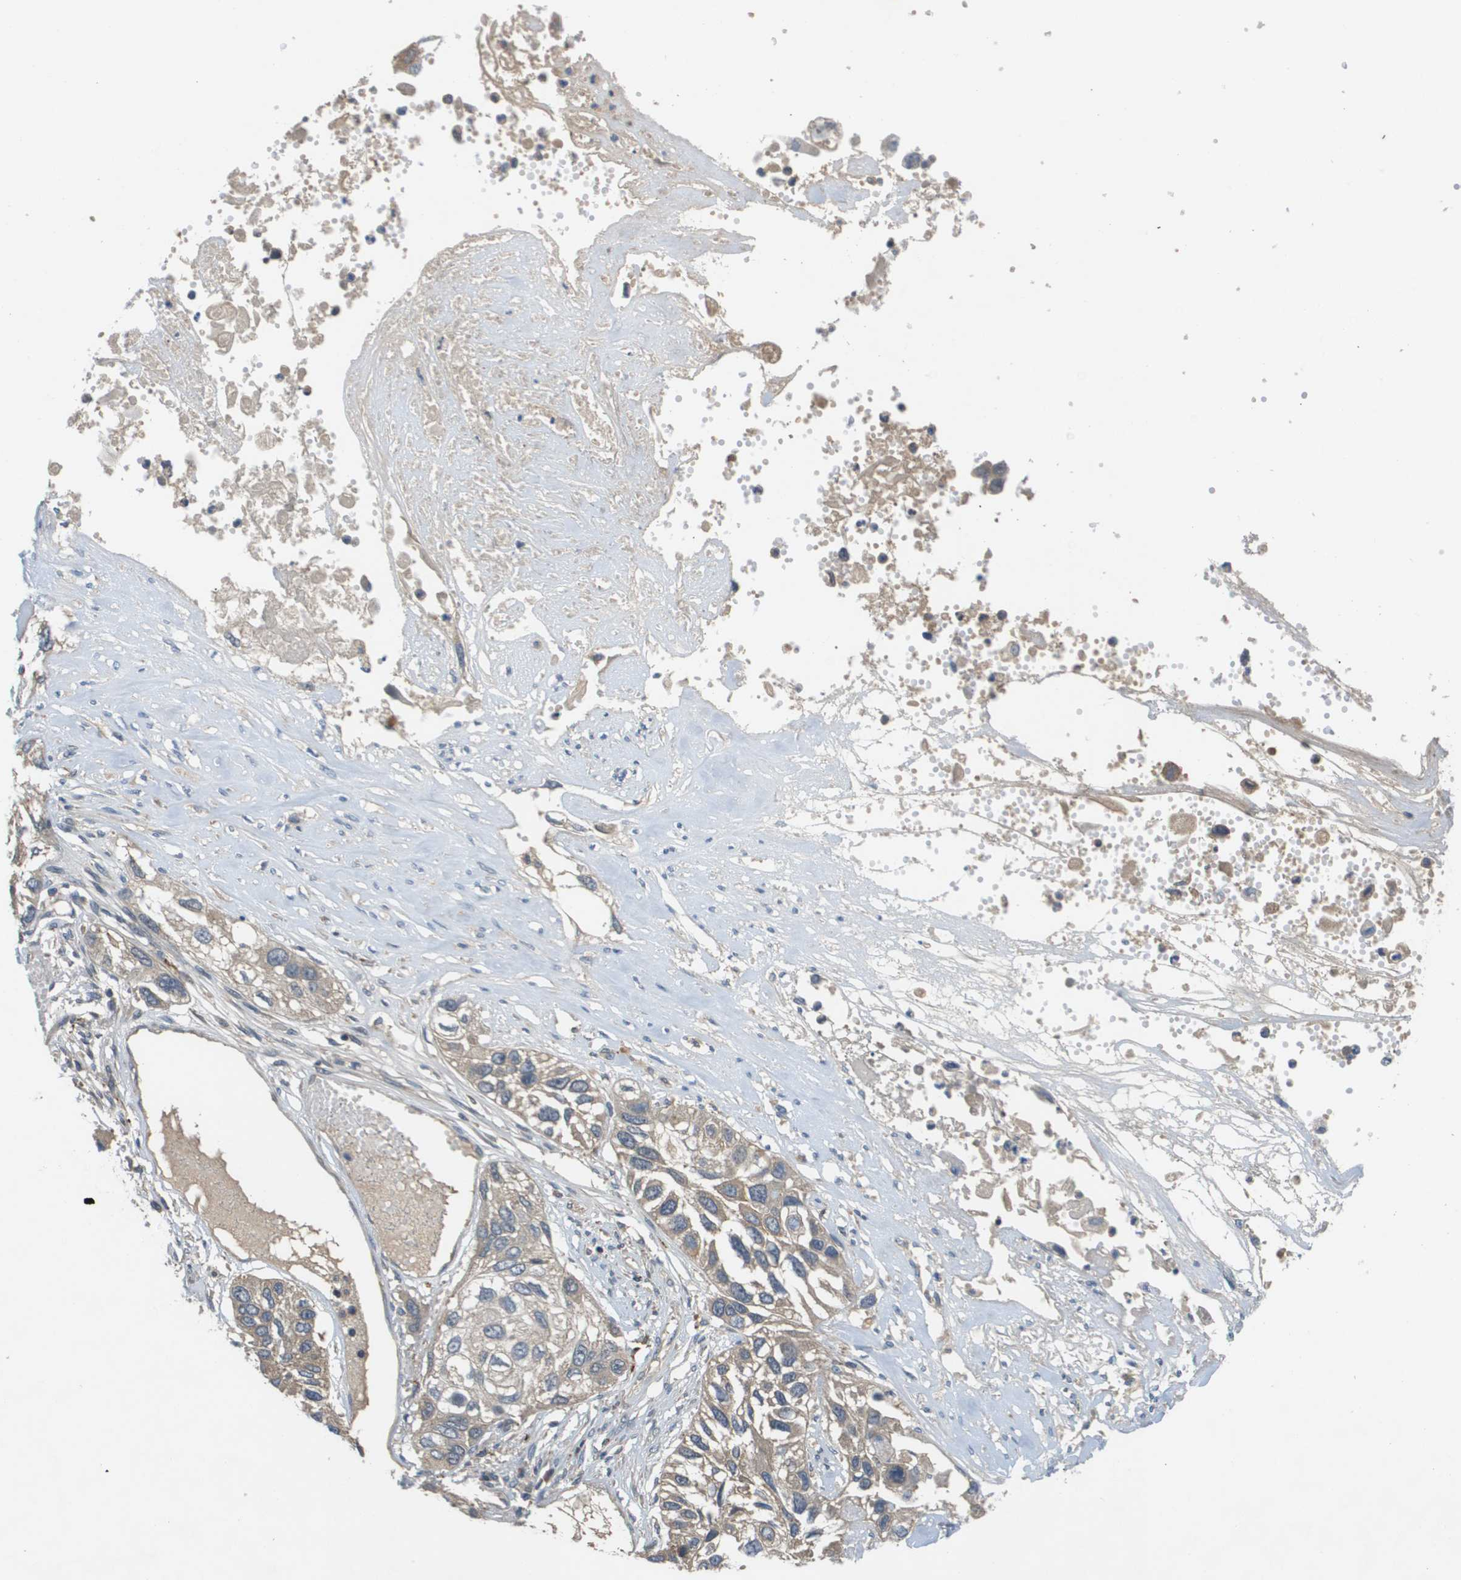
{"staining": {"intensity": "weak", "quantity": "25%-75%", "location": "cytoplasmic/membranous"}, "tissue": "lung cancer", "cell_type": "Tumor cells", "image_type": "cancer", "snomed": [{"axis": "morphology", "description": "Squamous cell carcinoma, NOS"}, {"axis": "topography", "description": "Lung"}], "caption": "Lung squamous cell carcinoma tissue reveals weak cytoplasmic/membranous expression in about 25%-75% of tumor cells", "gene": "SLC25A20", "patient": {"sex": "male", "age": 71}}